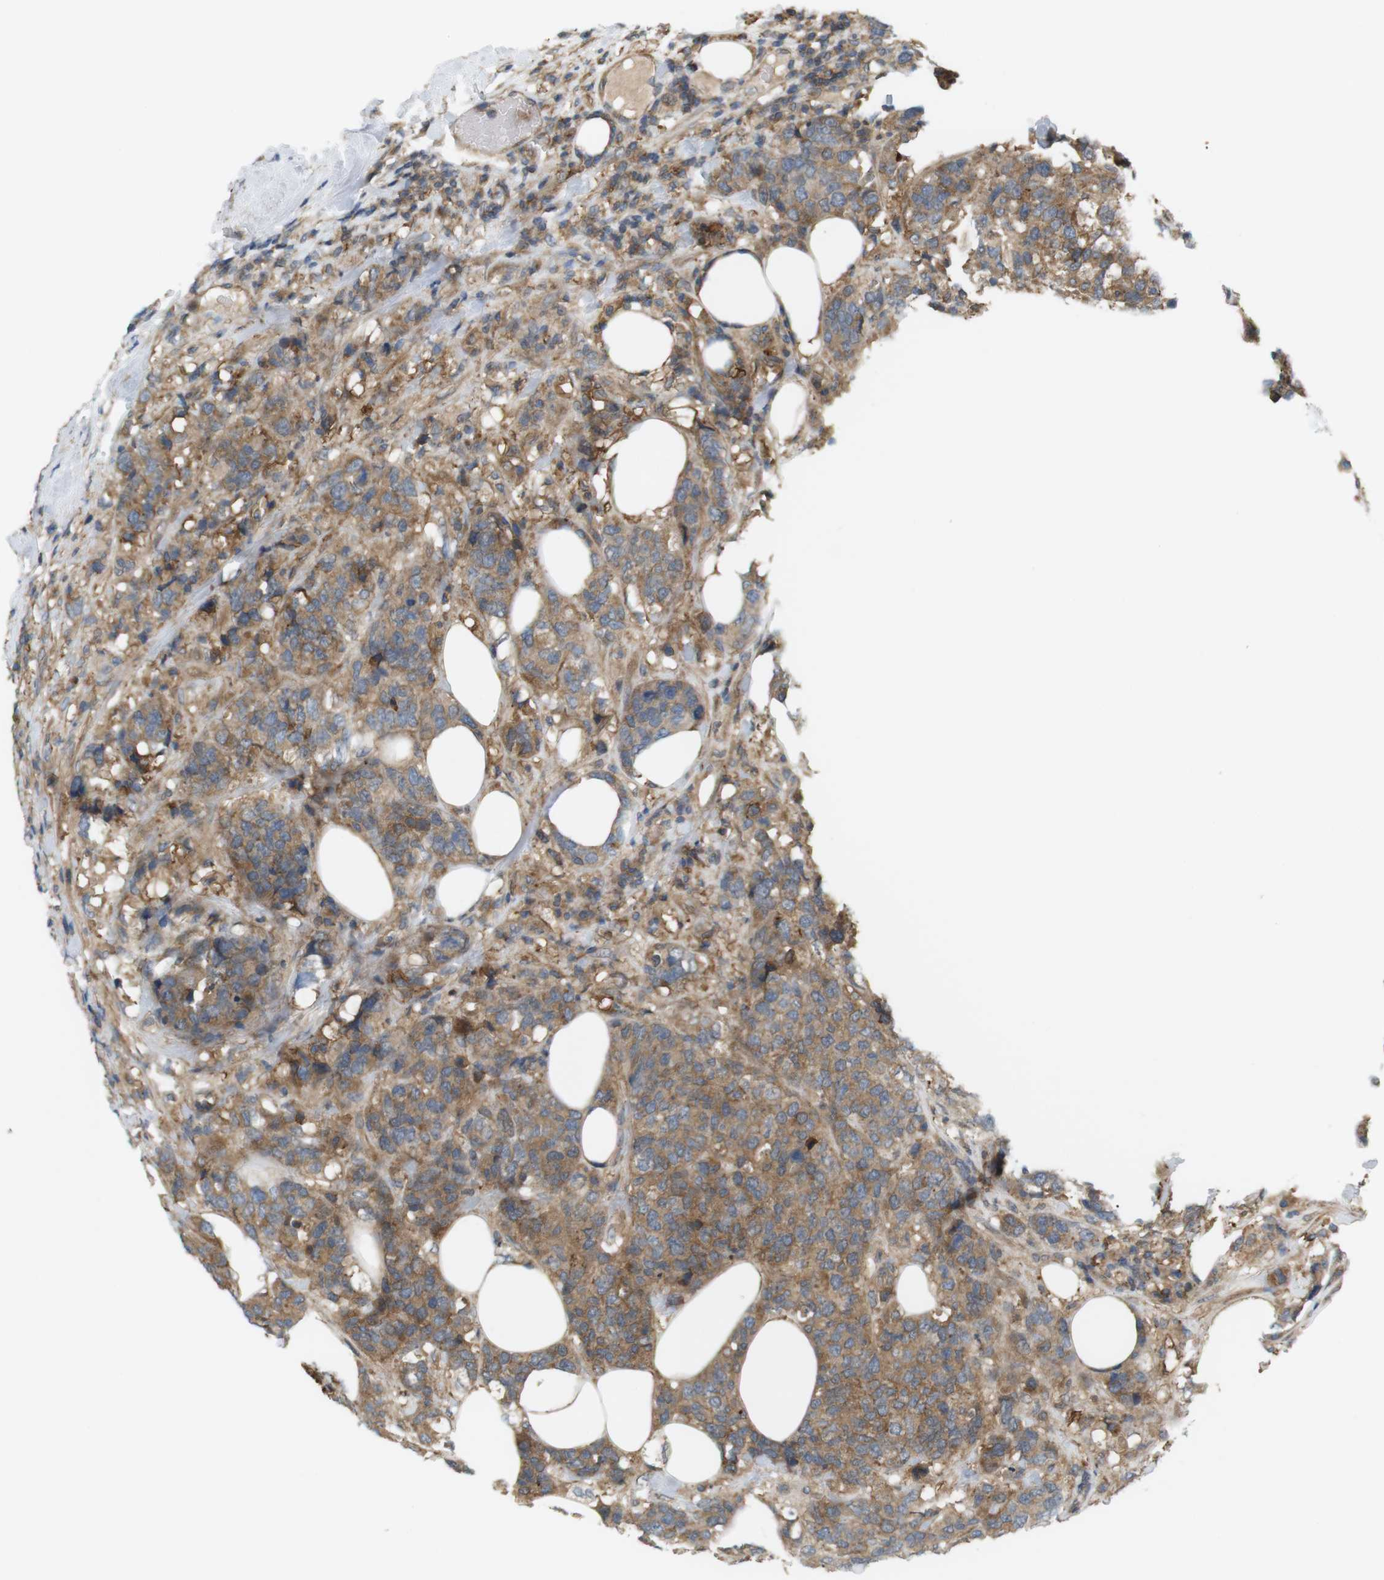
{"staining": {"intensity": "moderate", "quantity": ">75%", "location": "cytoplasmic/membranous"}, "tissue": "breast cancer", "cell_type": "Tumor cells", "image_type": "cancer", "snomed": [{"axis": "morphology", "description": "Lobular carcinoma"}, {"axis": "topography", "description": "Breast"}], "caption": "Breast cancer tissue exhibits moderate cytoplasmic/membranous staining in about >75% of tumor cells", "gene": "DDAH2", "patient": {"sex": "female", "age": 59}}